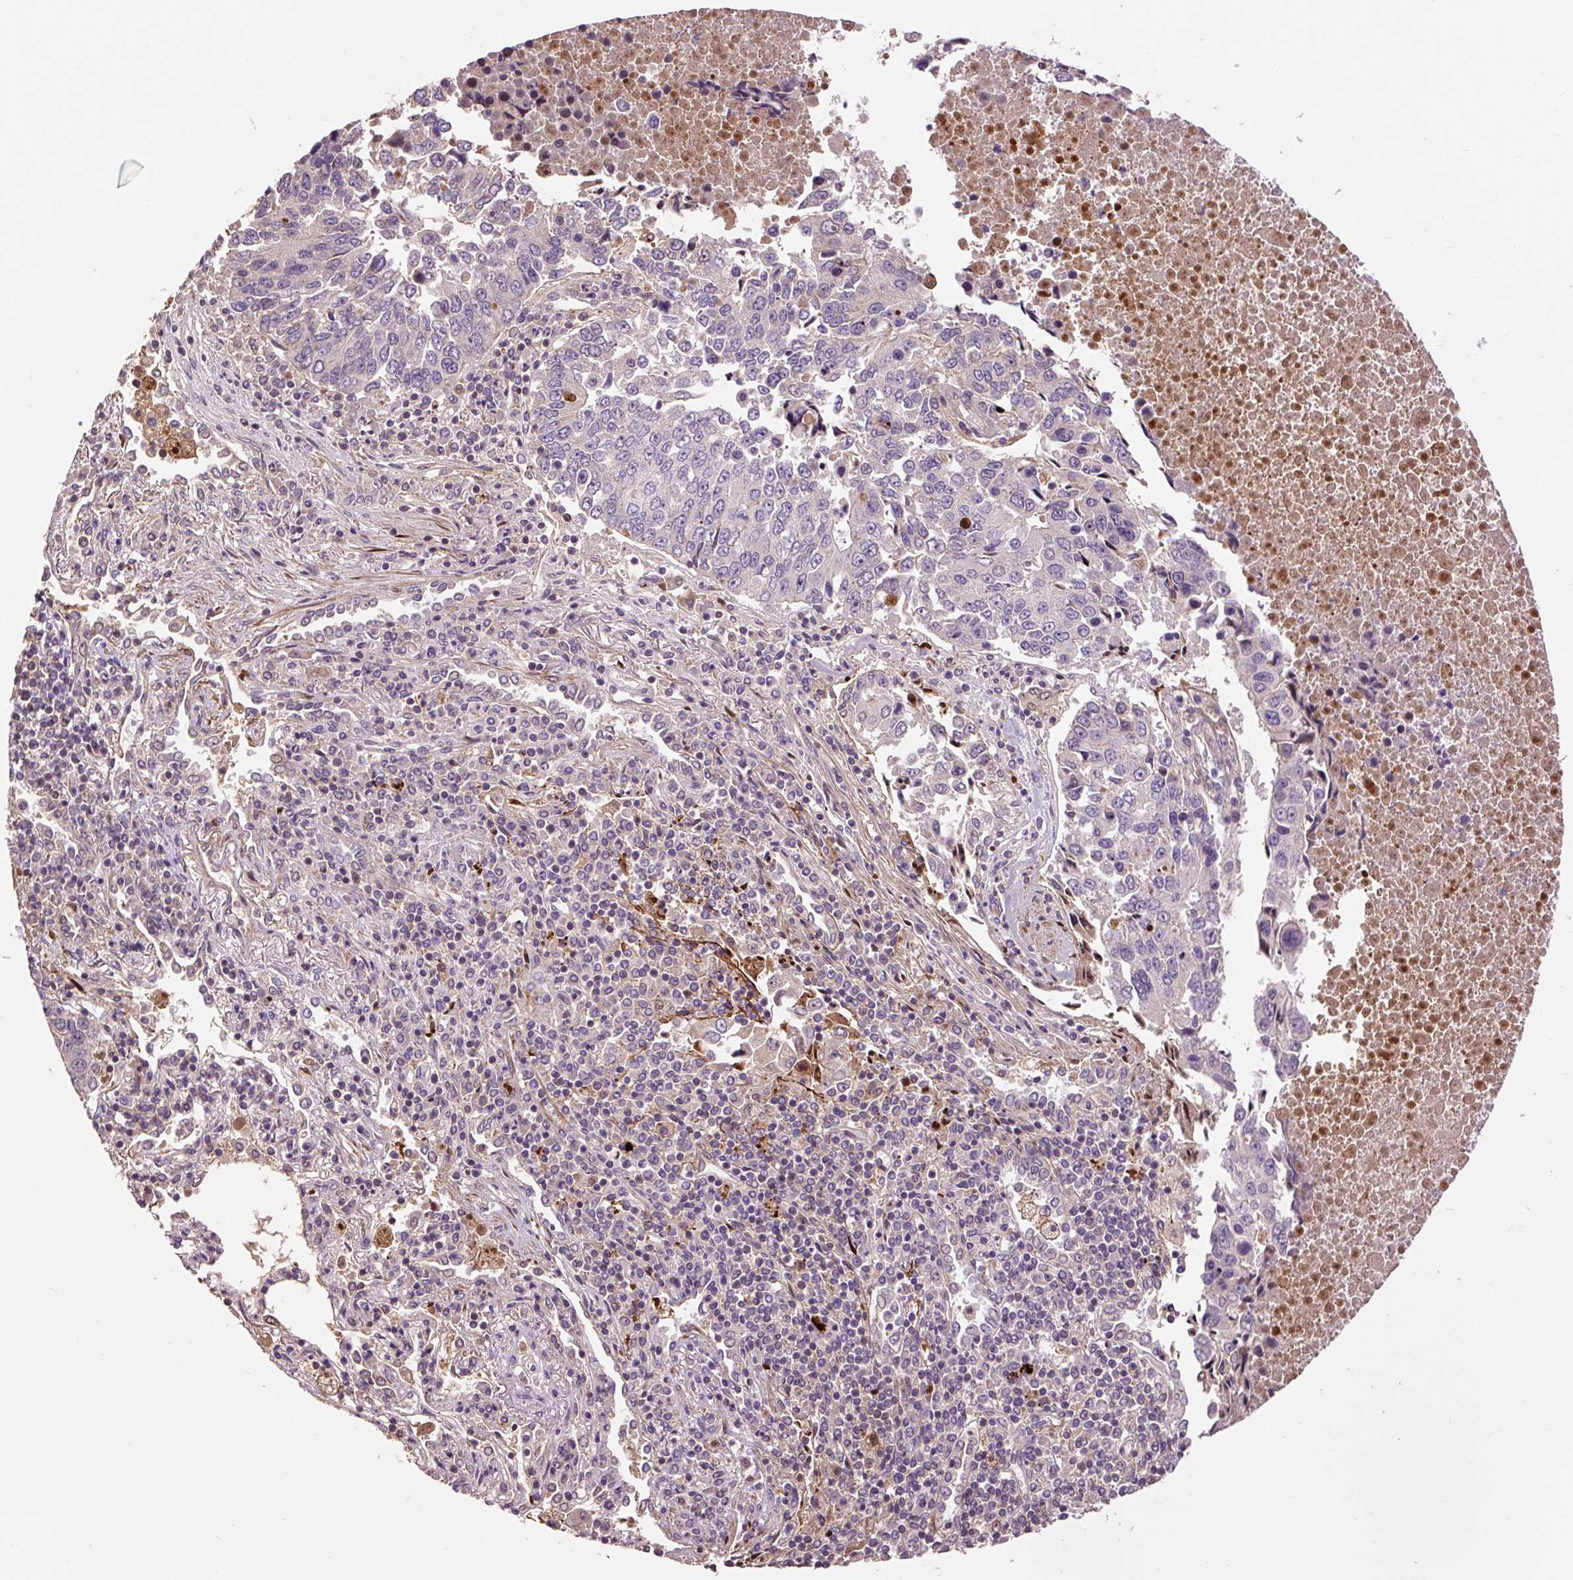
{"staining": {"intensity": "weak", "quantity": "<25%", "location": "cytoplasmic/membranous"}, "tissue": "lung cancer", "cell_type": "Tumor cells", "image_type": "cancer", "snomed": [{"axis": "morphology", "description": "Squamous cell carcinoma, NOS"}, {"axis": "topography", "description": "Lung"}], "caption": "Human lung cancer (squamous cell carcinoma) stained for a protein using IHC demonstrates no expression in tumor cells.", "gene": "PRIMPOL", "patient": {"sex": "female", "age": 66}}